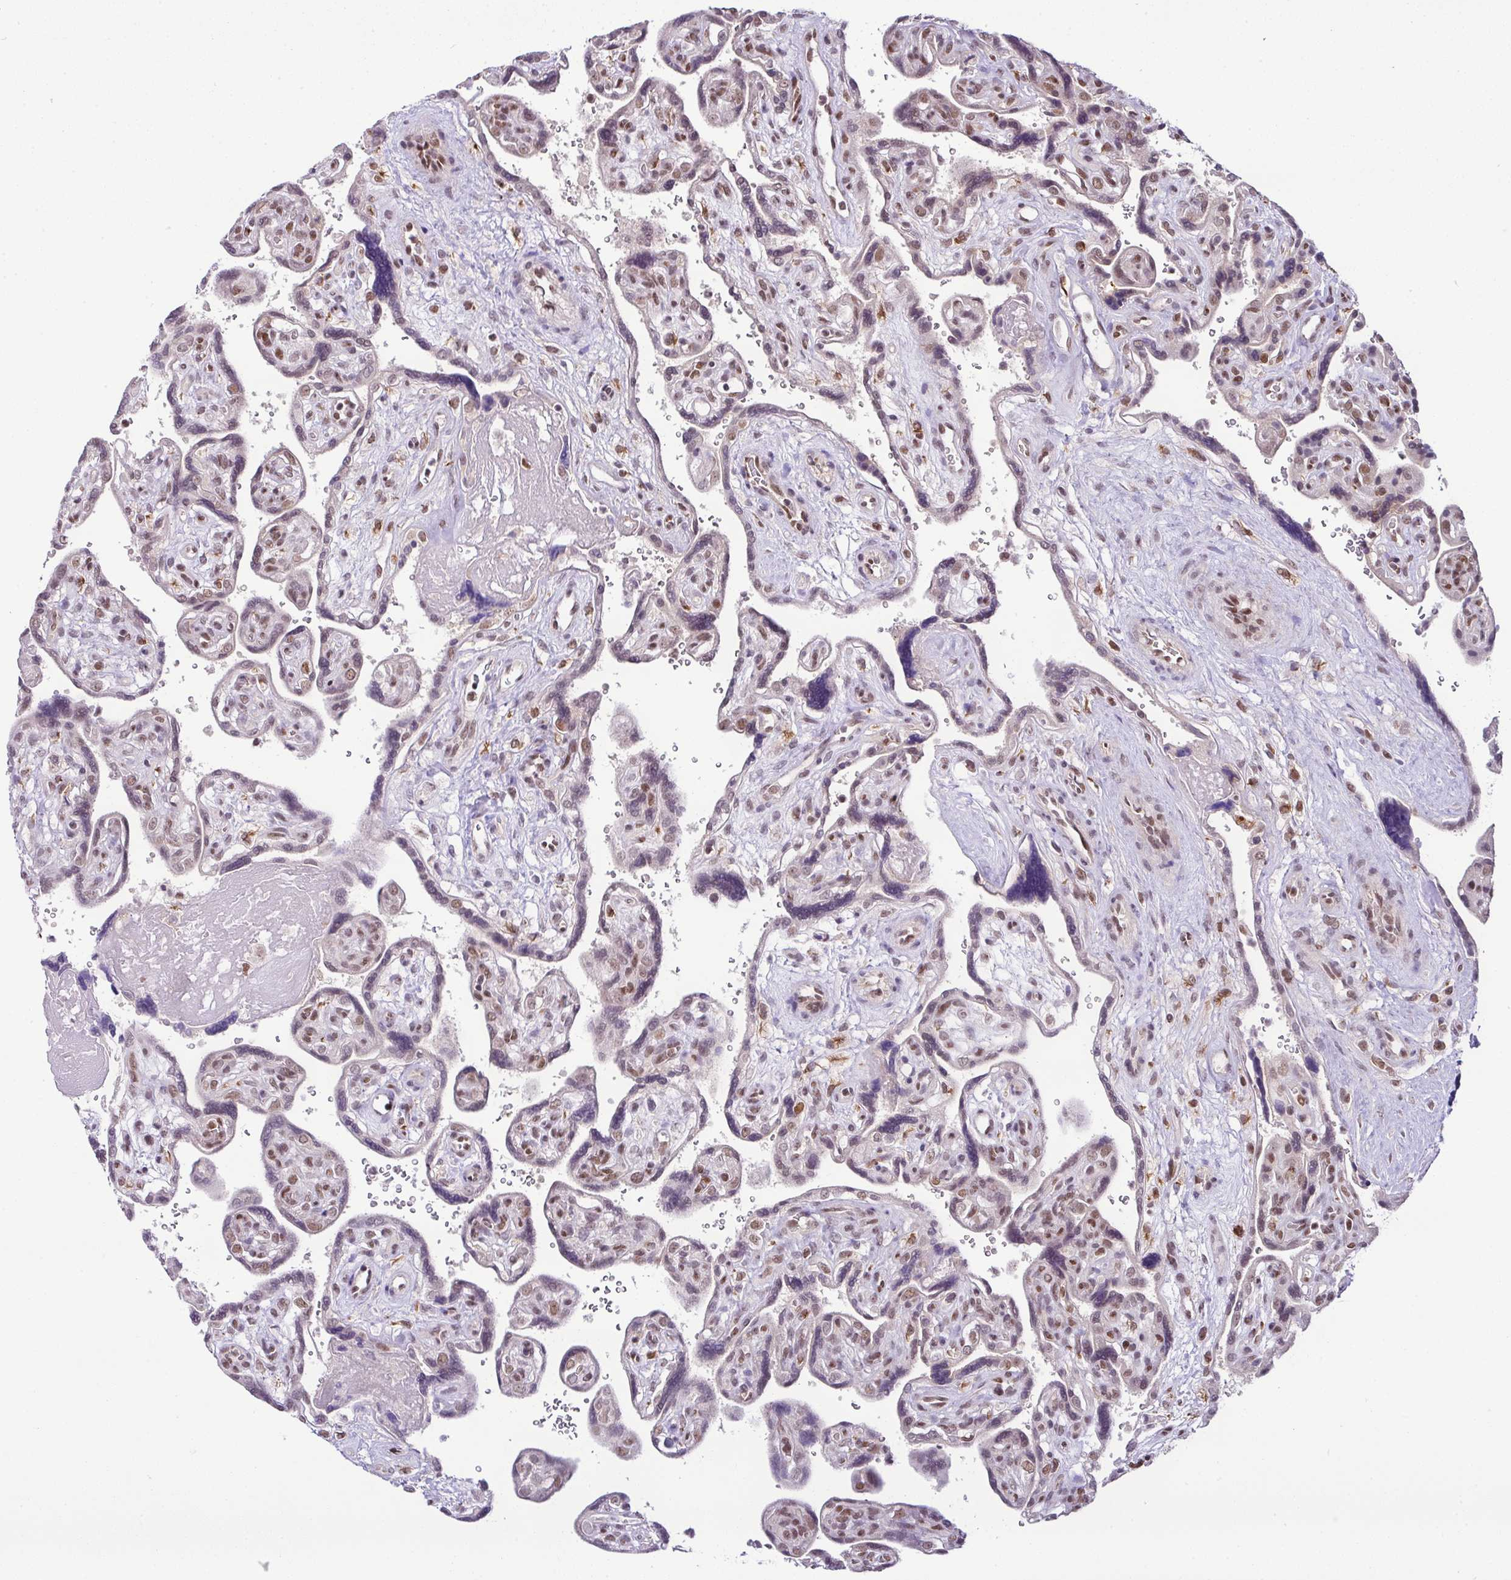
{"staining": {"intensity": "moderate", "quantity": ">75%", "location": "nuclear"}, "tissue": "placenta", "cell_type": "Decidual cells", "image_type": "normal", "snomed": [{"axis": "morphology", "description": "Normal tissue, NOS"}, {"axis": "topography", "description": "Placenta"}], "caption": "High-magnification brightfield microscopy of benign placenta stained with DAB (3,3'-diaminobenzidine) (brown) and counterstained with hematoxylin (blue). decidual cells exhibit moderate nuclear positivity is present in approximately>75% of cells.", "gene": "PGAP4", "patient": {"sex": "female", "age": 39}}